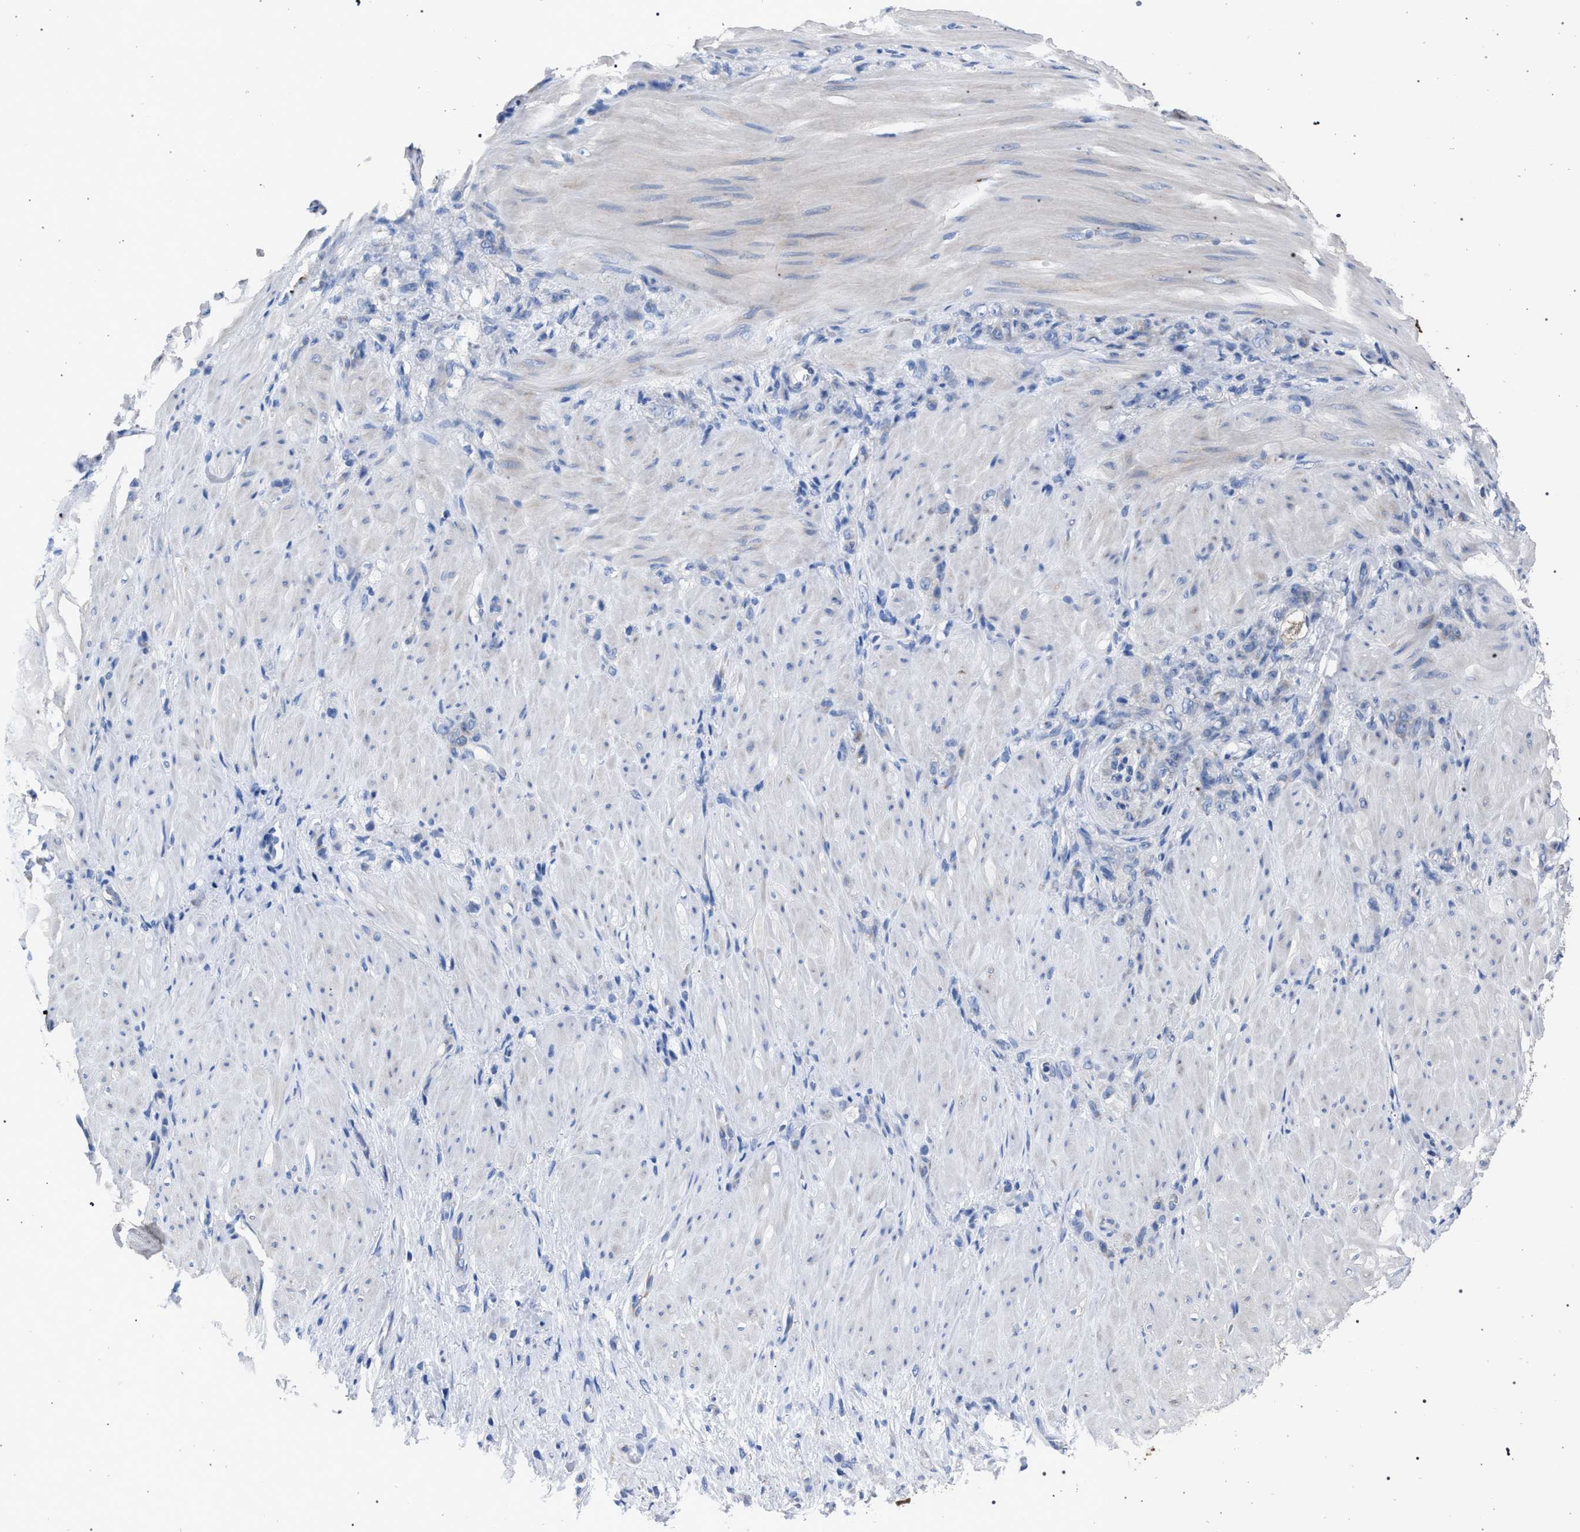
{"staining": {"intensity": "negative", "quantity": "none", "location": "none"}, "tissue": "stomach cancer", "cell_type": "Tumor cells", "image_type": "cancer", "snomed": [{"axis": "morphology", "description": "Normal tissue, NOS"}, {"axis": "morphology", "description": "Adenocarcinoma, NOS"}, {"axis": "topography", "description": "Stomach"}], "caption": "The immunohistochemistry (IHC) micrograph has no significant staining in tumor cells of stomach adenocarcinoma tissue.", "gene": "CRYZ", "patient": {"sex": "male", "age": 82}}